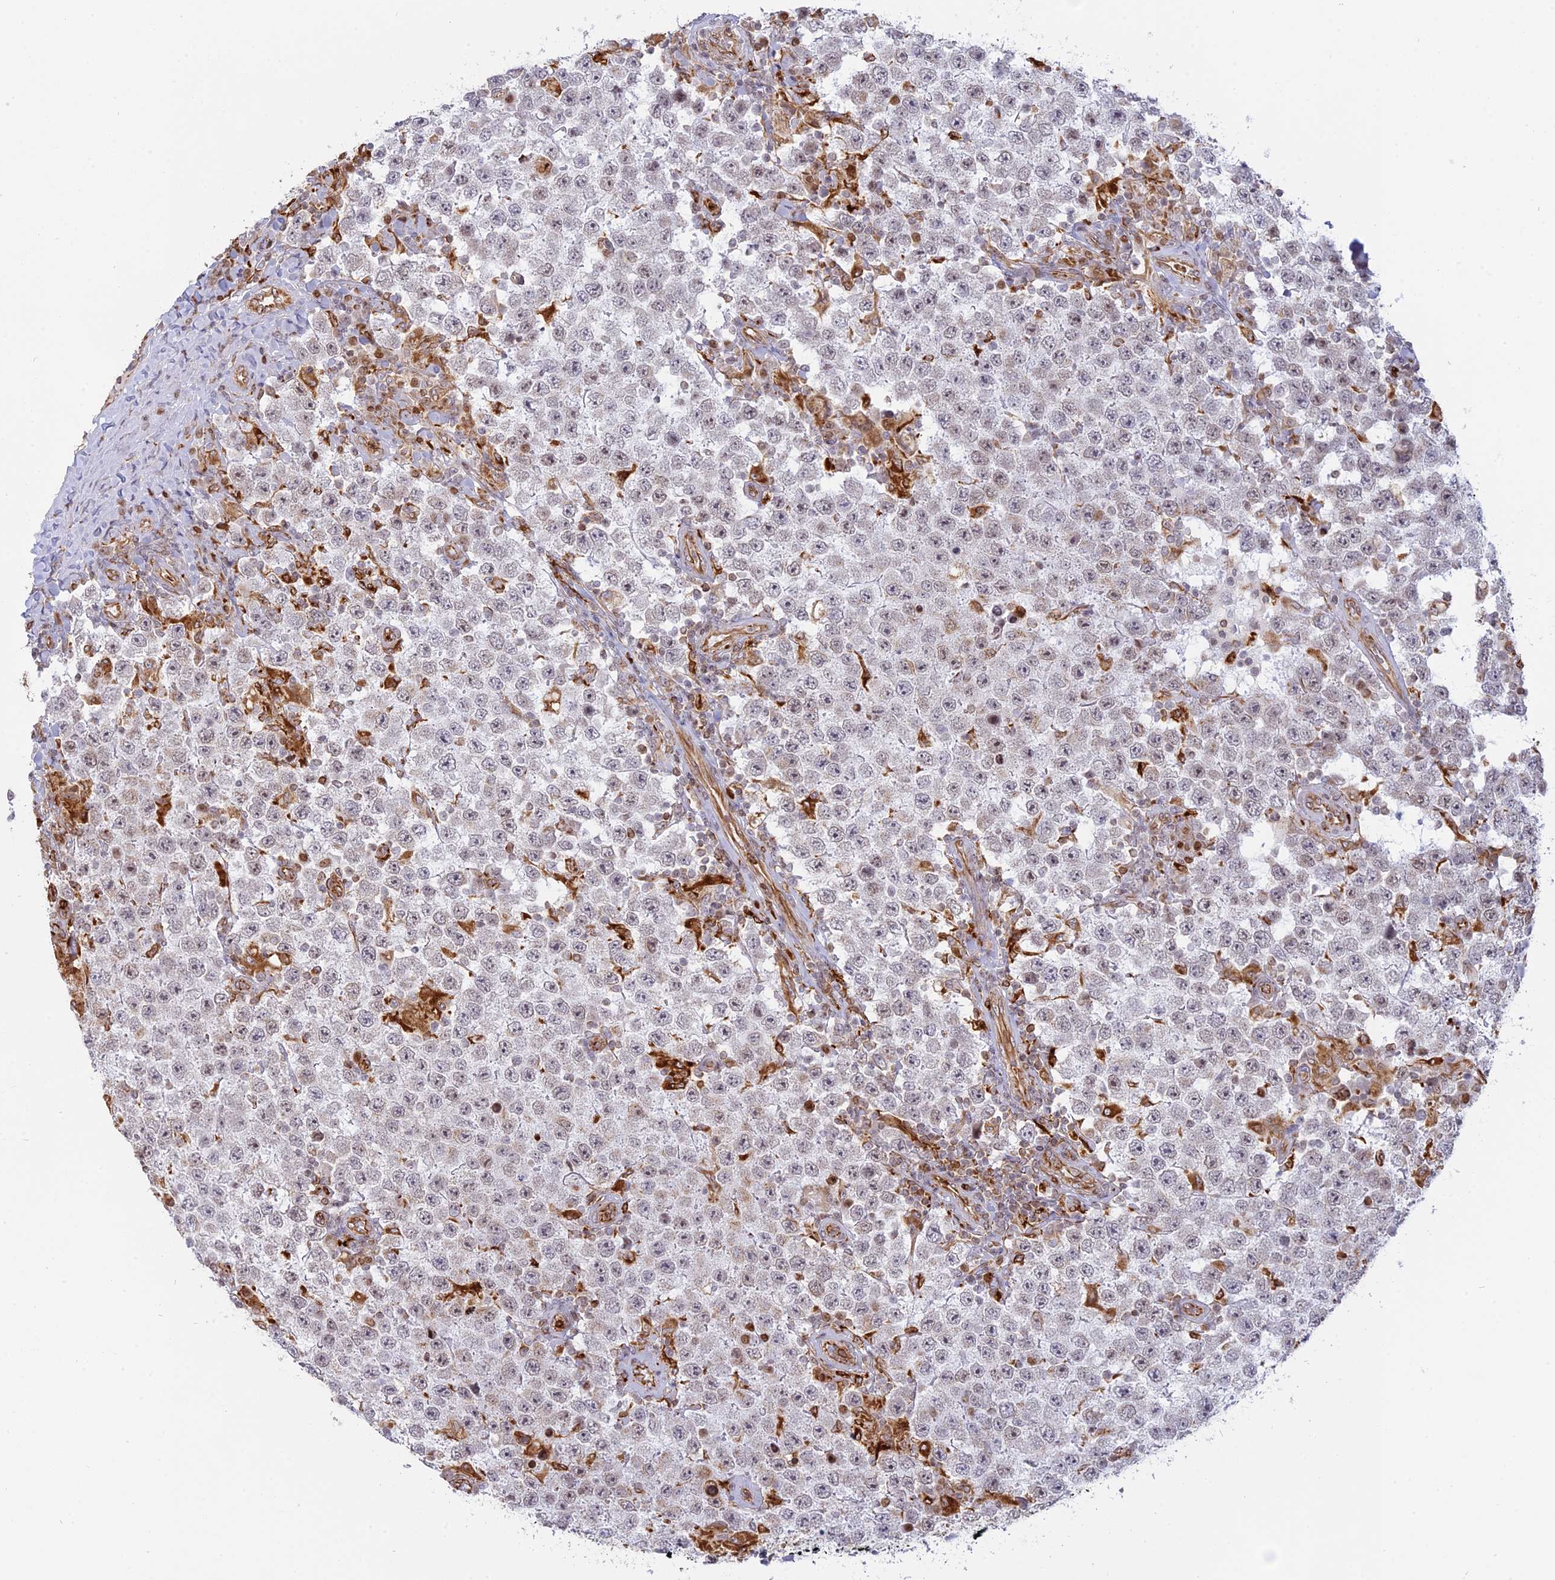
{"staining": {"intensity": "negative", "quantity": "none", "location": "none"}, "tissue": "testis cancer", "cell_type": "Tumor cells", "image_type": "cancer", "snomed": [{"axis": "morphology", "description": "Normal tissue, NOS"}, {"axis": "morphology", "description": "Urothelial carcinoma, High grade"}, {"axis": "morphology", "description": "Seminoma, NOS"}, {"axis": "morphology", "description": "Carcinoma, Embryonal, NOS"}, {"axis": "topography", "description": "Urinary bladder"}, {"axis": "topography", "description": "Testis"}], "caption": "Immunohistochemistry of testis embryonal carcinoma displays no expression in tumor cells.", "gene": "APOBR", "patient": {"sex": "male", "age": 41}}